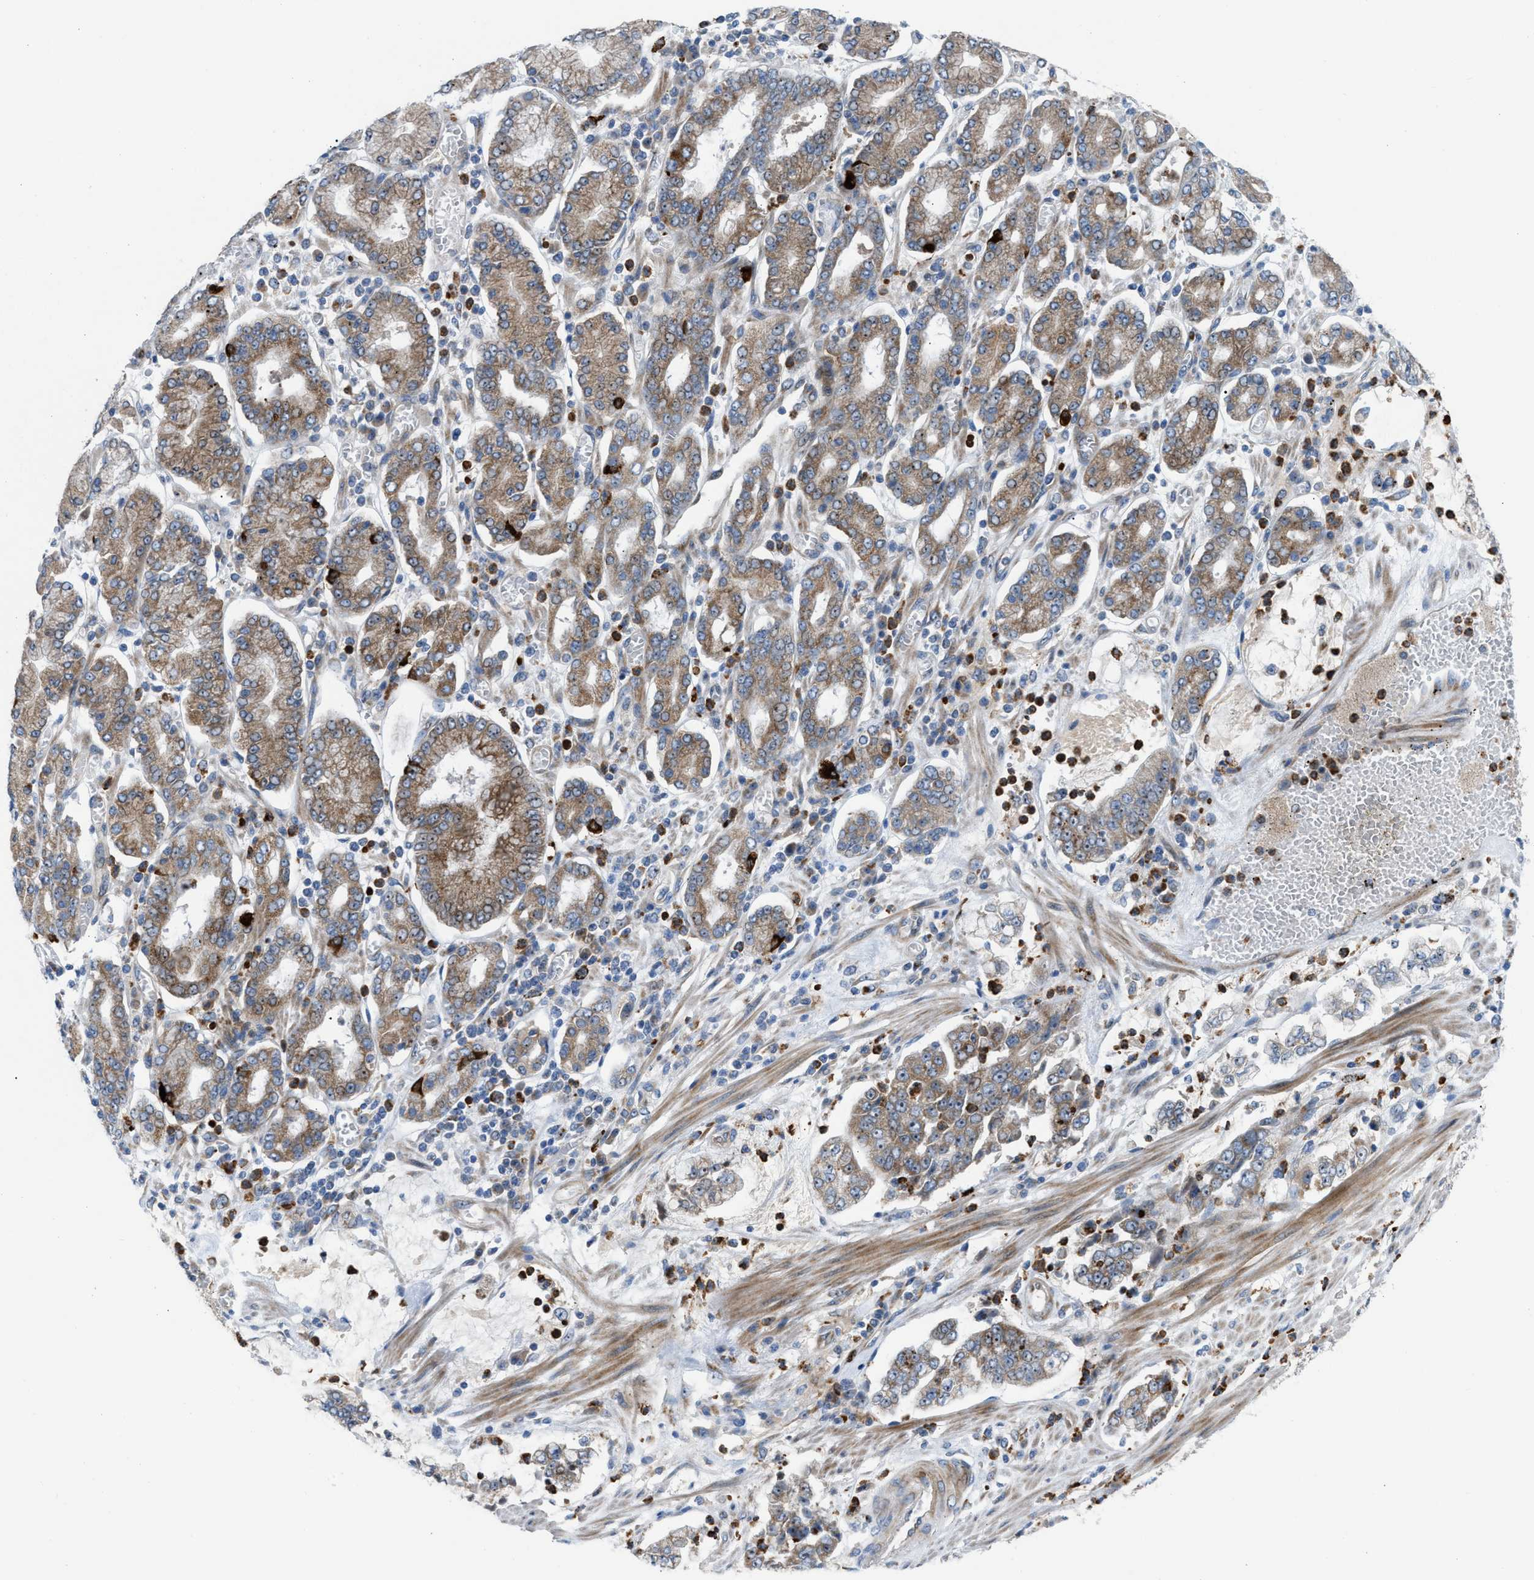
{"staining": {"intensity": "moderate", "quantity": ">75%", "location": "cytoplasmic/membranous,nuclear"}, "tissue": "stomach cancer", "cell_type": "Tumor cells", "image_type": "cancer", "snomed": [{"axis": "morphology", "description": "Adenocarcinoma, NOS"}, {"axis": "topography", "description": "Stomach"}], "caption": "Immunohistochemistry (DAB (3,3'-diaminobenzidine)) staining of human stomach adenocarcinoma displays moderate cytoplasmic/membranous and nuclear protein positivity in about >75% of tumor cells. (DAB (3,3'-diaminobenzidine) IHC with brightfield microscopy, high magnification).", "gene": "TPH1", "patient": {"sex": "male", "age": 76}}